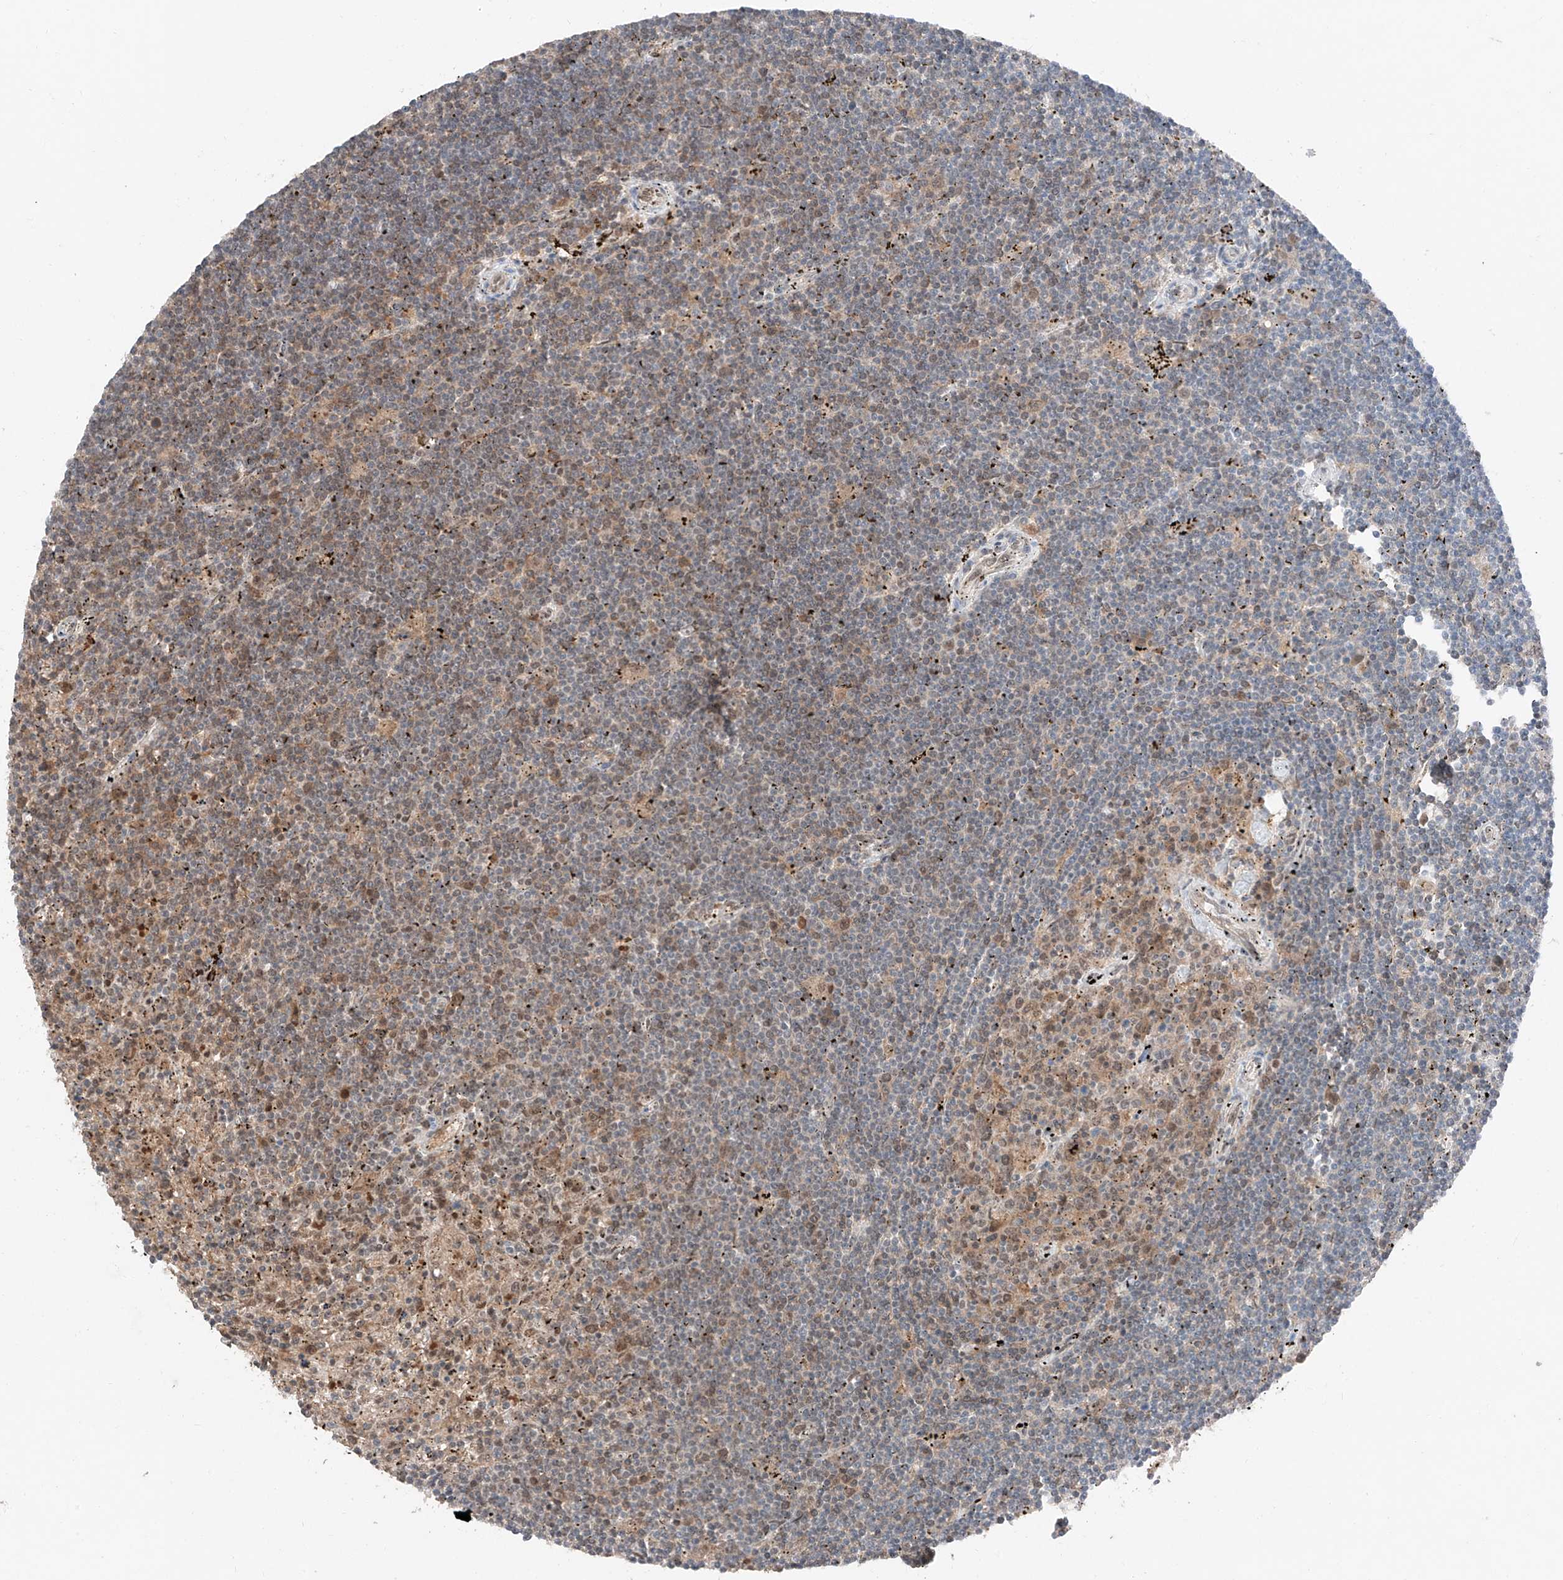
{"staining": {"intensity": "weak", "quantity": "25%-75%", "location": "cytoplasmic/membranous,nuclear"}, "tissue": "lymphoma", "cell_type": "Tumor cells", "image_type": "cancer", "snomed": [{"axis": "morphology", "description": "Malignant lymphoma, non-Hodgkin's type, Low grade"}, {"axis": "topography", "description": "Spleen"}], "caption": "Protein staining of low-grade malignant lymphoma, non-Hodgkin's type tissue reveals weak cytoplasmic/membranous and nuclear positivity in approximately 25%-75% of tumor cells. The staining was performed using DAB to visualize the protein expression in brown, while the nuclei were stained in blue with hematoxylin (Magnification: 20x).", "gene": "TBX4", "patient": {"sex": "male", "age": 76}}